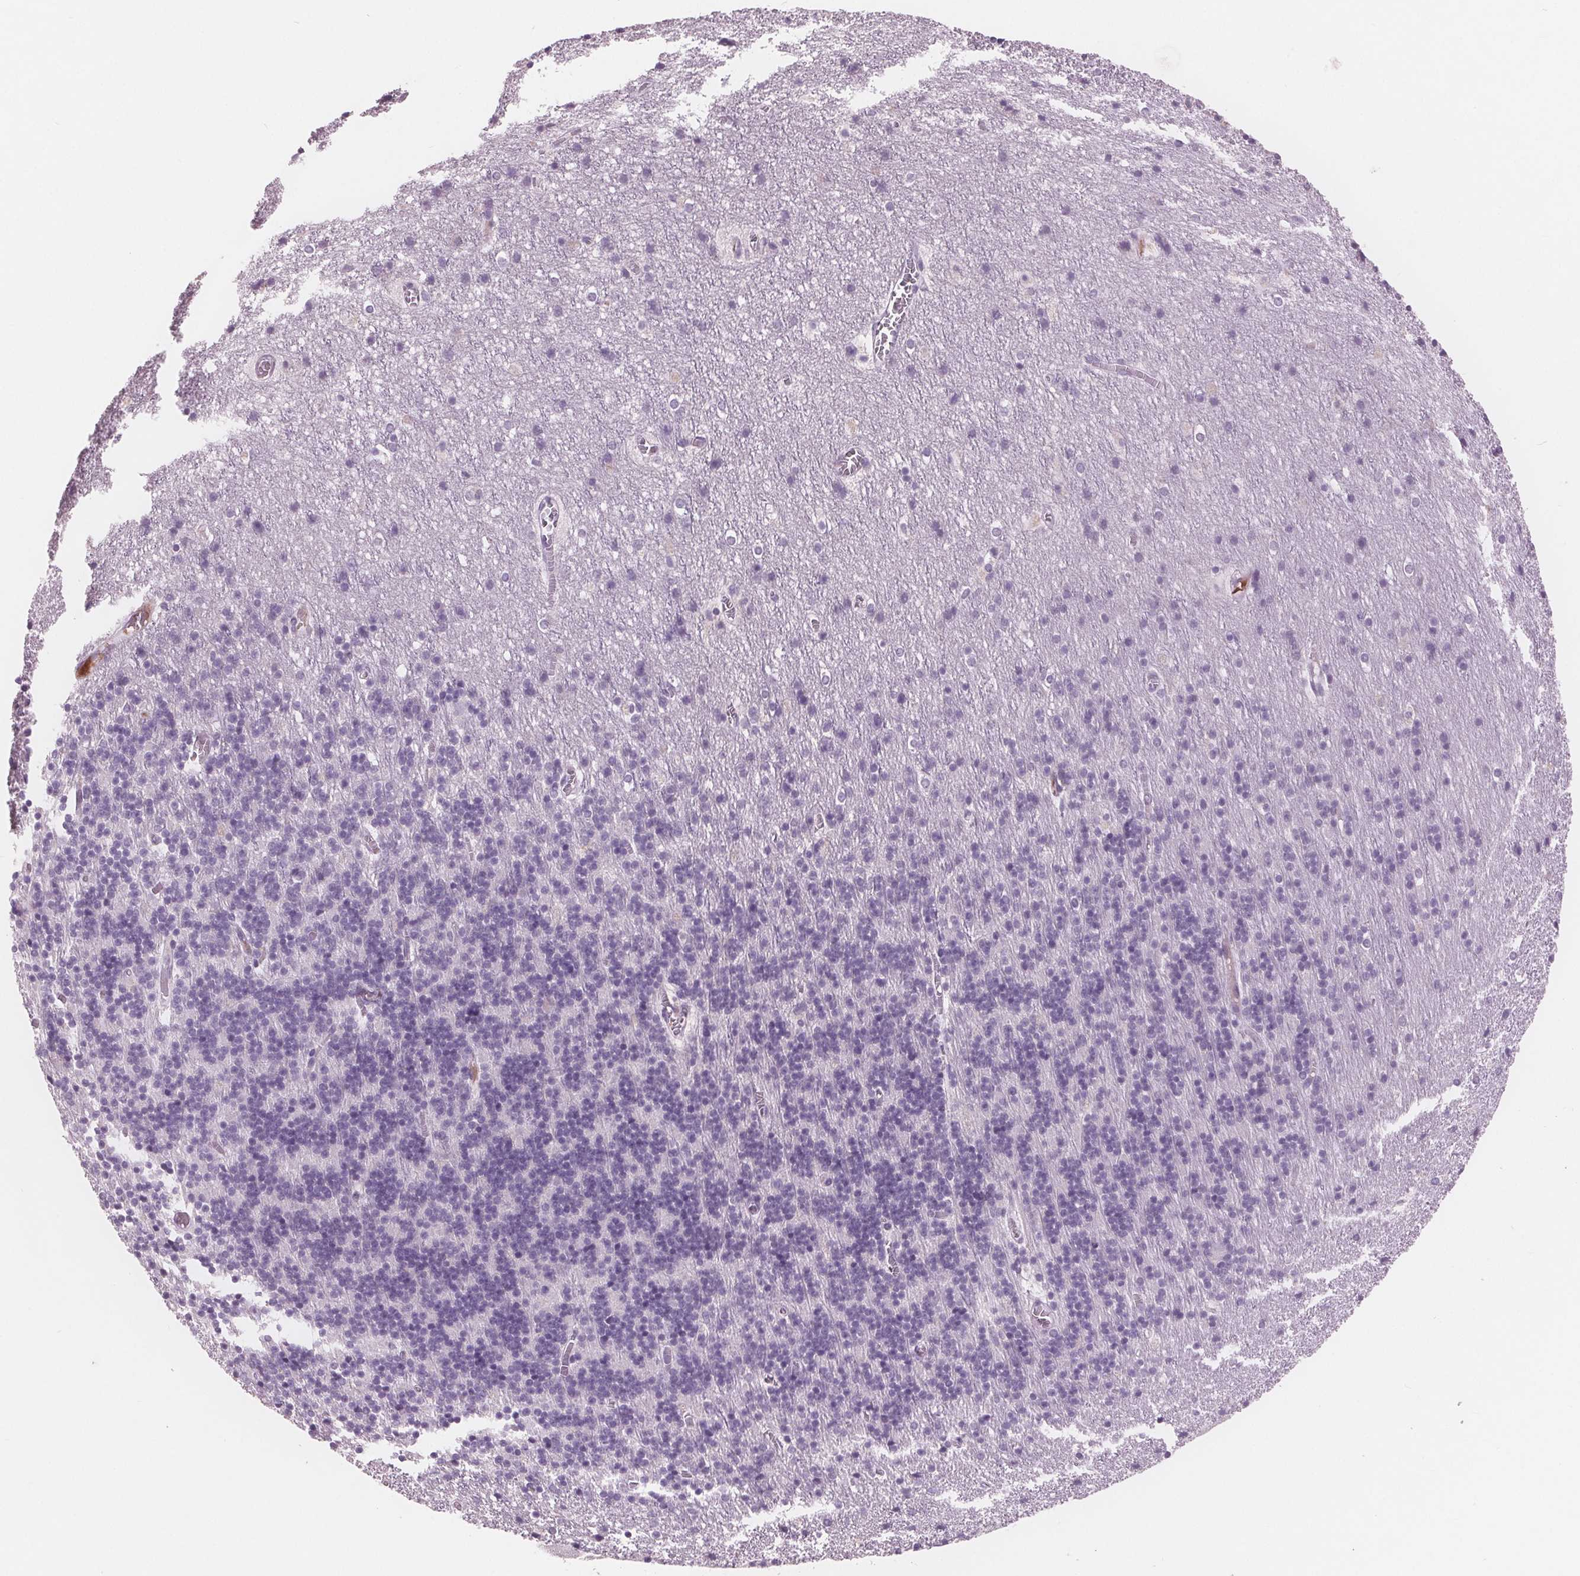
{"staining": {"intensity": "negative", "quantity": "none", "location": "none"}, "tissue": "cerebellum", "cell_type": "Cells in granular layer", "image_type": "normal", "snomed": [{"axis": "morphology", "description": "Normal tissue, NOS"}, {"axis": "topography", "description": "Cerebellum"}], "caption": "Immunohistochemistry histopathology image of unremarkable cerebellum: cerebellum stained with DAB (3,3'-diaminobenzidine) exhibits no significant protein positivity in cells in granular layer.", "gene": "AMBP", "patient": {"sex": "male", "age": 70}}